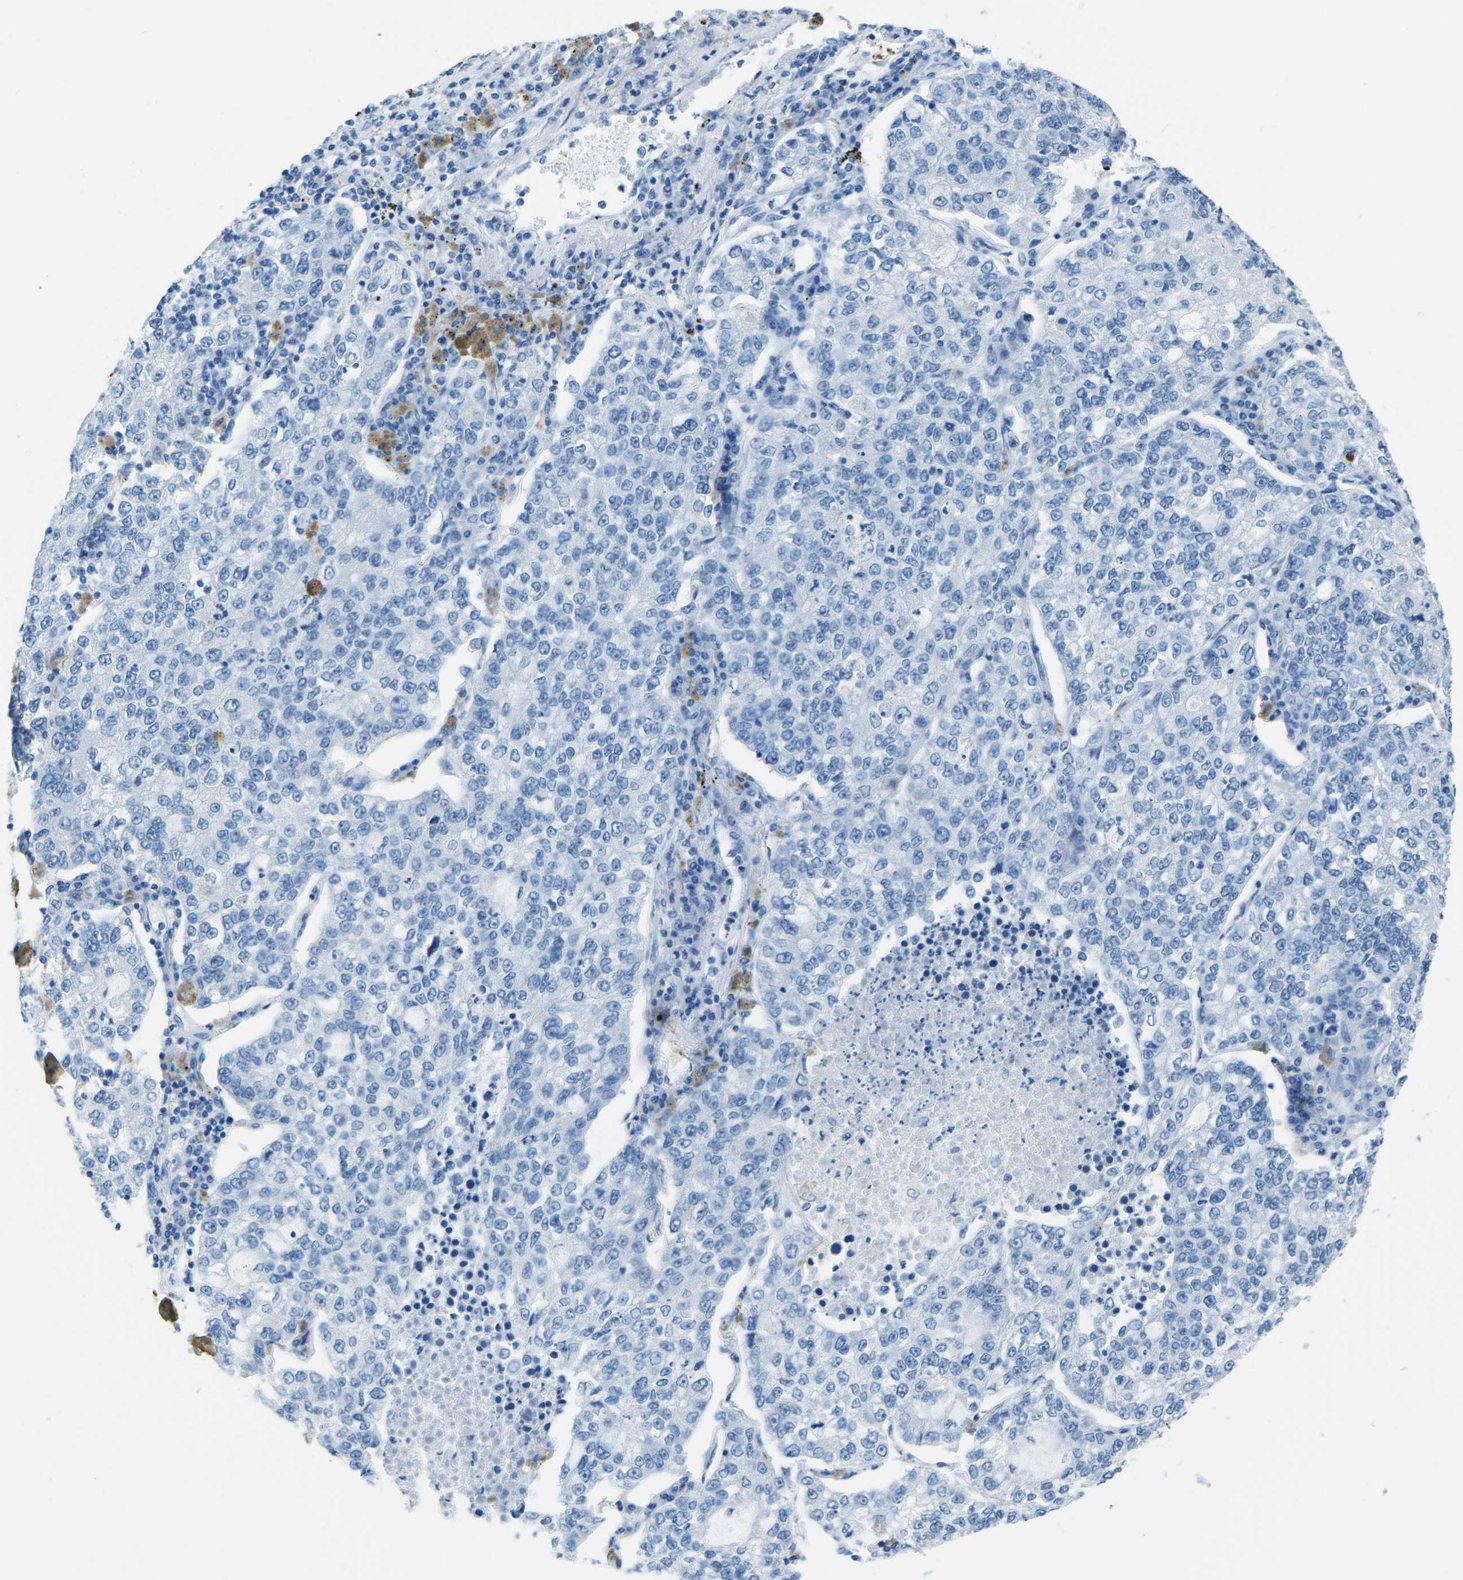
{"staining": {"intensity": "negative", "quantity": "none", "location": "none"}, "tissue": "lung cancer", "cell_type": "Tumor cells", "image_type": "cancer", "snomed": [{"axis": "morphology", "description": "Adenocarcinoma, NOS"}, {"axis": "topography", "description": "Lung"}], "caption": "DAB immunohistochemical staining of lung cancer (adenocarcinoma) shows no significant positivity in tumor cells.", "gene": "MYH8", "patient": {"sex": "male", "age": 49}}